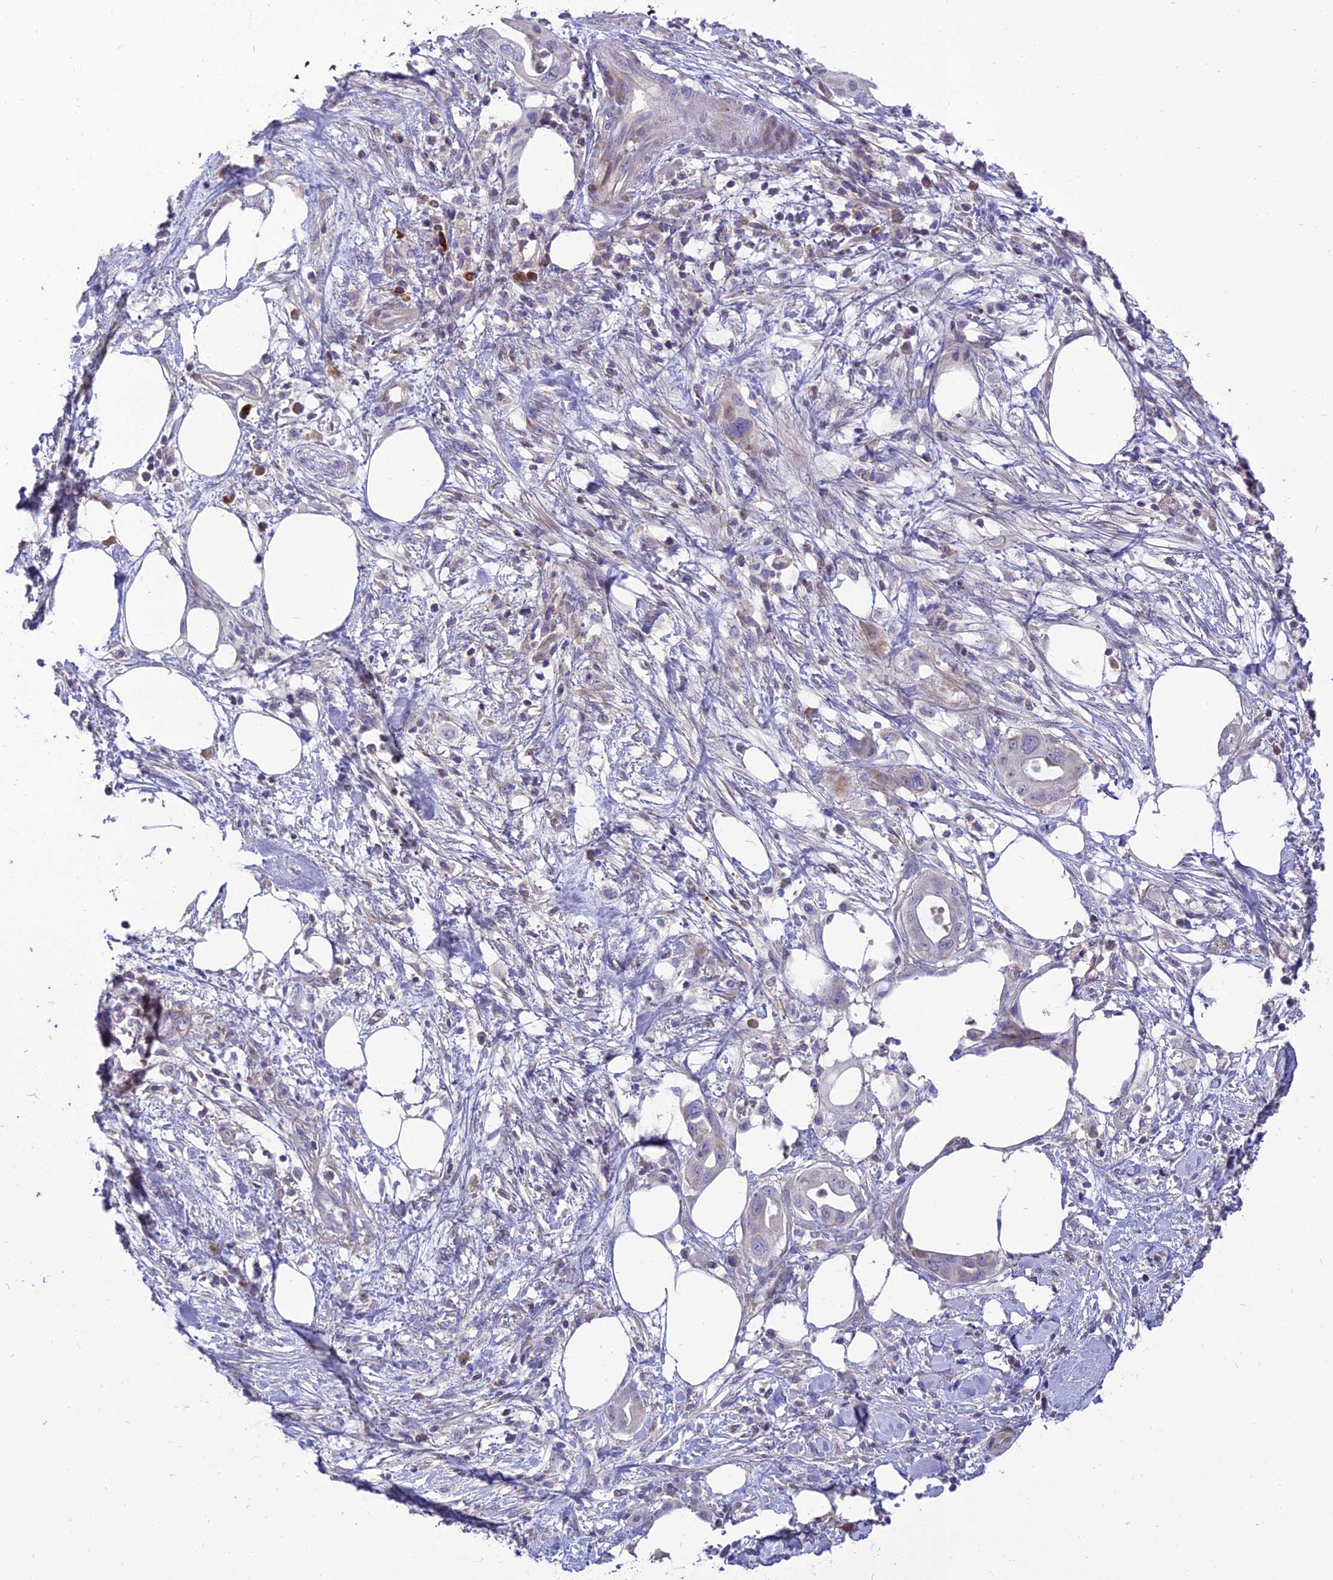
{"staining": {"intensity": "negative", "quantity": "none", "location": "none"}, "tissue": "pancreatic cancer", "cell_type": "Tumor cells", "image_type": "cancer", "snomed": [{"axis": "morphology", "description": "Adenocarcinoma, NOS"}, {"axis": "topography", "description": "Pancreas"}], "caption": "Adenocarcinoma (pancreatic) was stained to show a protein in brown. There is no significant staining in tumor cells. (DAB immunohistochemistry (IHC), high magnification).", "gene": "MBD3L1", "patient": {"sex": "male", "age": 68}}